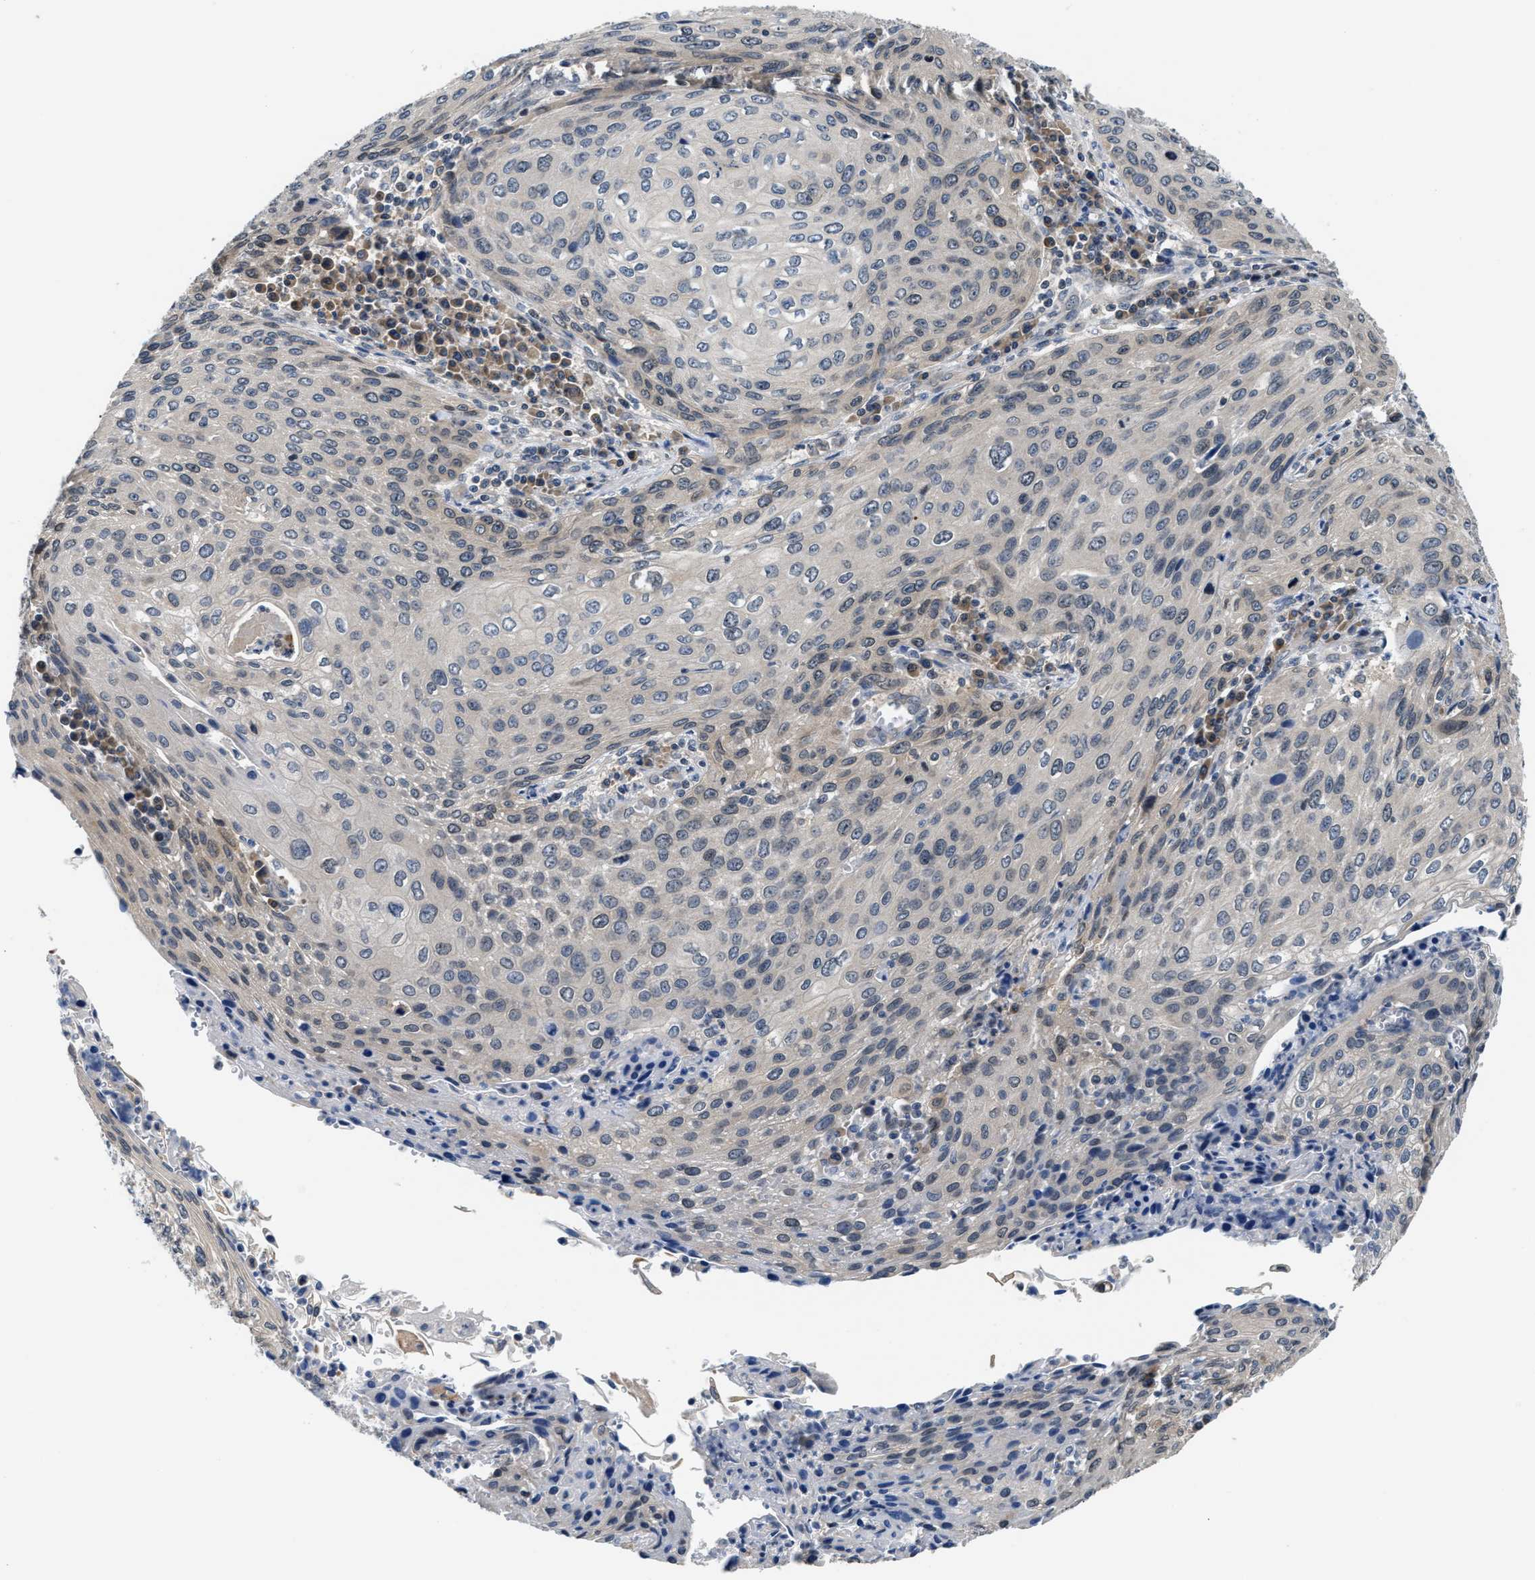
{"staining": {"intensity": "weak", "quantity": "<25%", "location": "cytoplasmic/membranous"}, "tissue": "cervical cancer", "cell_type": "Tumor cells", "image_type": "cancer", "snomed": [{"axis": "morphology", "description": "Squamous cell carcinoma, NOS"}, {"axis": "topography", "description": "Cervix"}], "caption": "Tumor cells are negative for brown protein staining in cervical cancer (squamous cell carcinoma). The staining was performed using DAB (3,3'-diaminobenzidine) to visualize the protein expression in brown, while the nuclei were stained in blue with hematoxylin (Magnification: 20x).", "gene": "RAB29", "patient": {"sex": "female", "age": 32}}